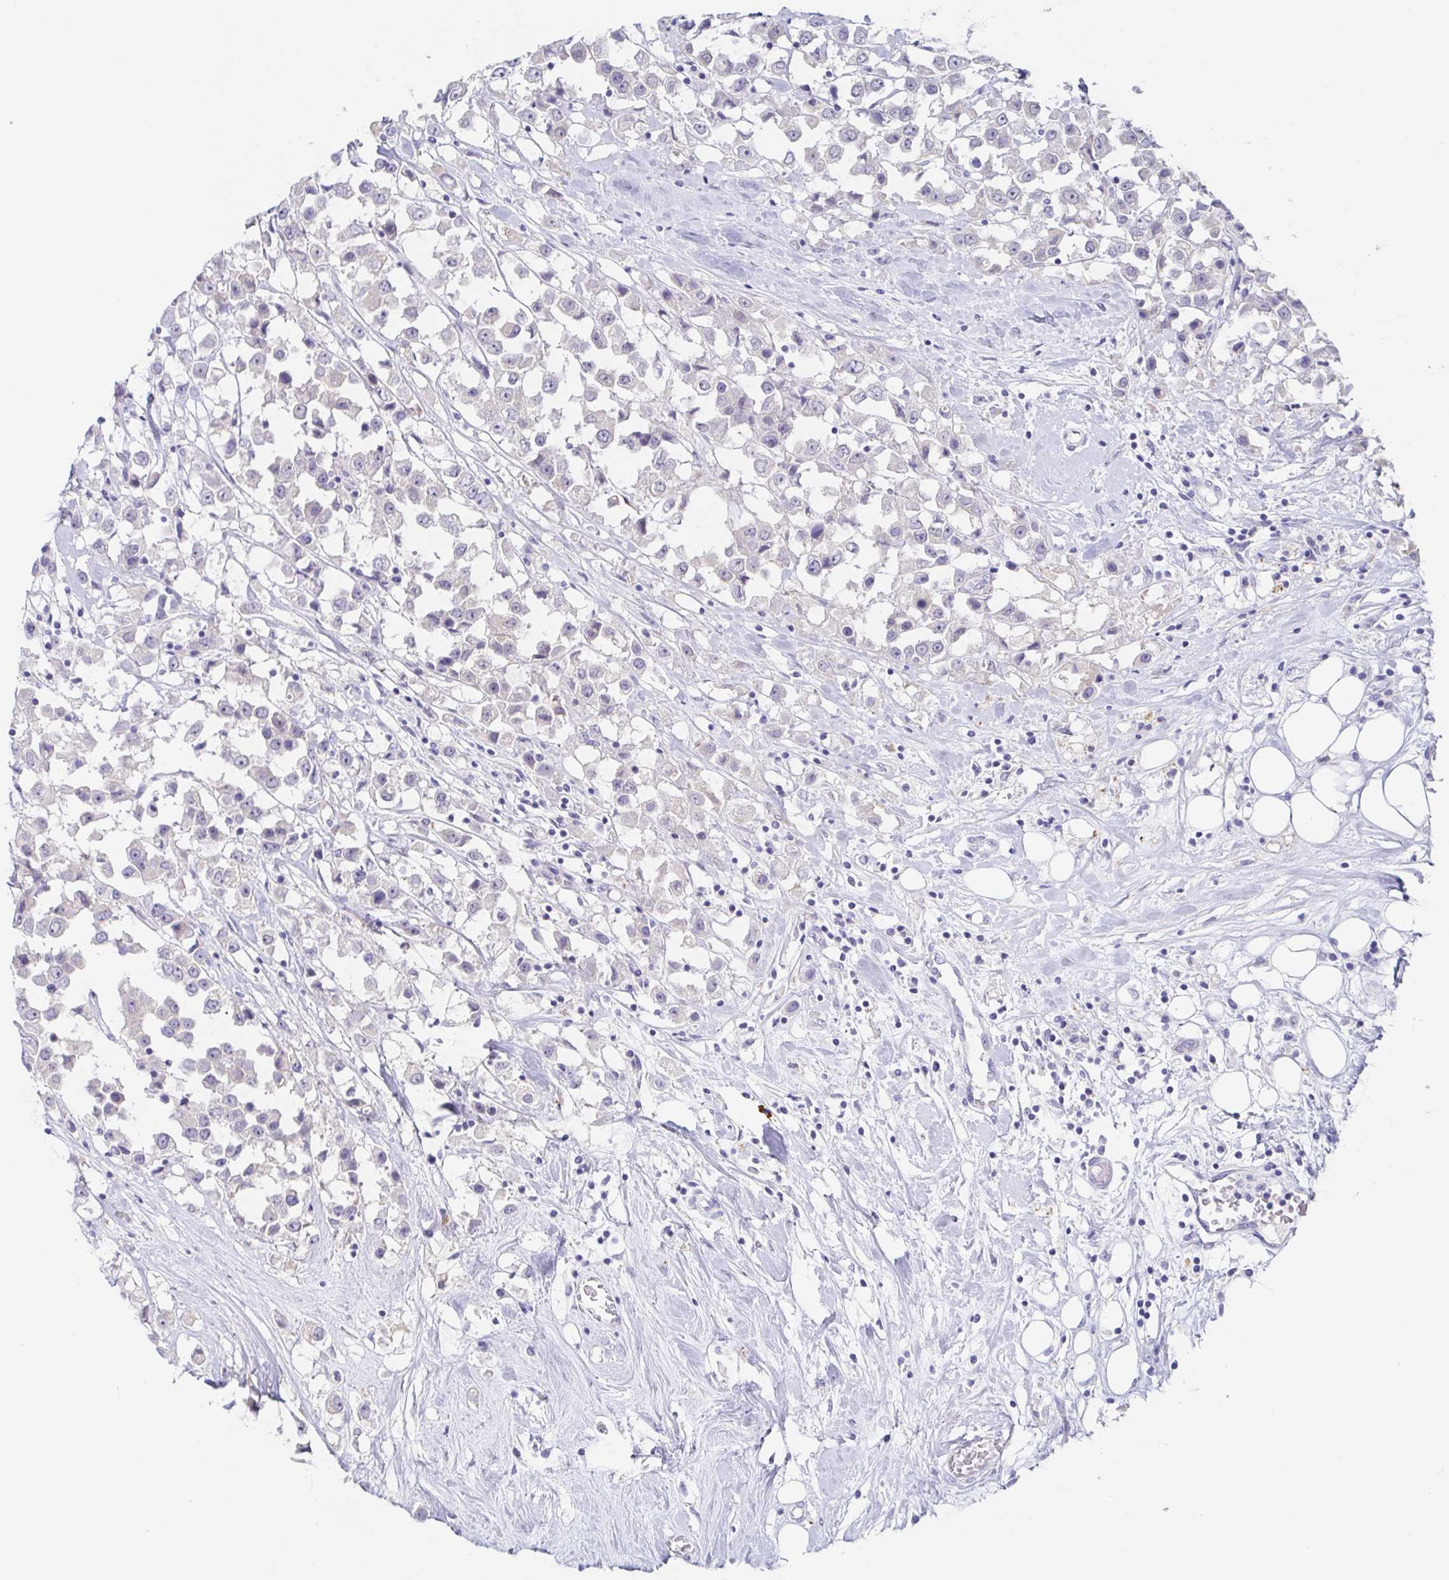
{"staining": {"intensity": "negative", "quantity": "none", "location": "none"}, "tissue": "breast cancer", "cell_type": "Tumor cells", "image_type": "cancer", "snomed": [{"axis": "morphology", "description": "Duct carcinoma"}, {"axis": "topography", "description": "Breast"}], "caption": "High power microscopy histopathology image of an immunohistochemistry histopathology image of invasive ductal carcinoma (breast), revealing no significant positivity in tumor cells.", "gene": "HTR2A", "patient": {"sex": "female", "age": 61}}